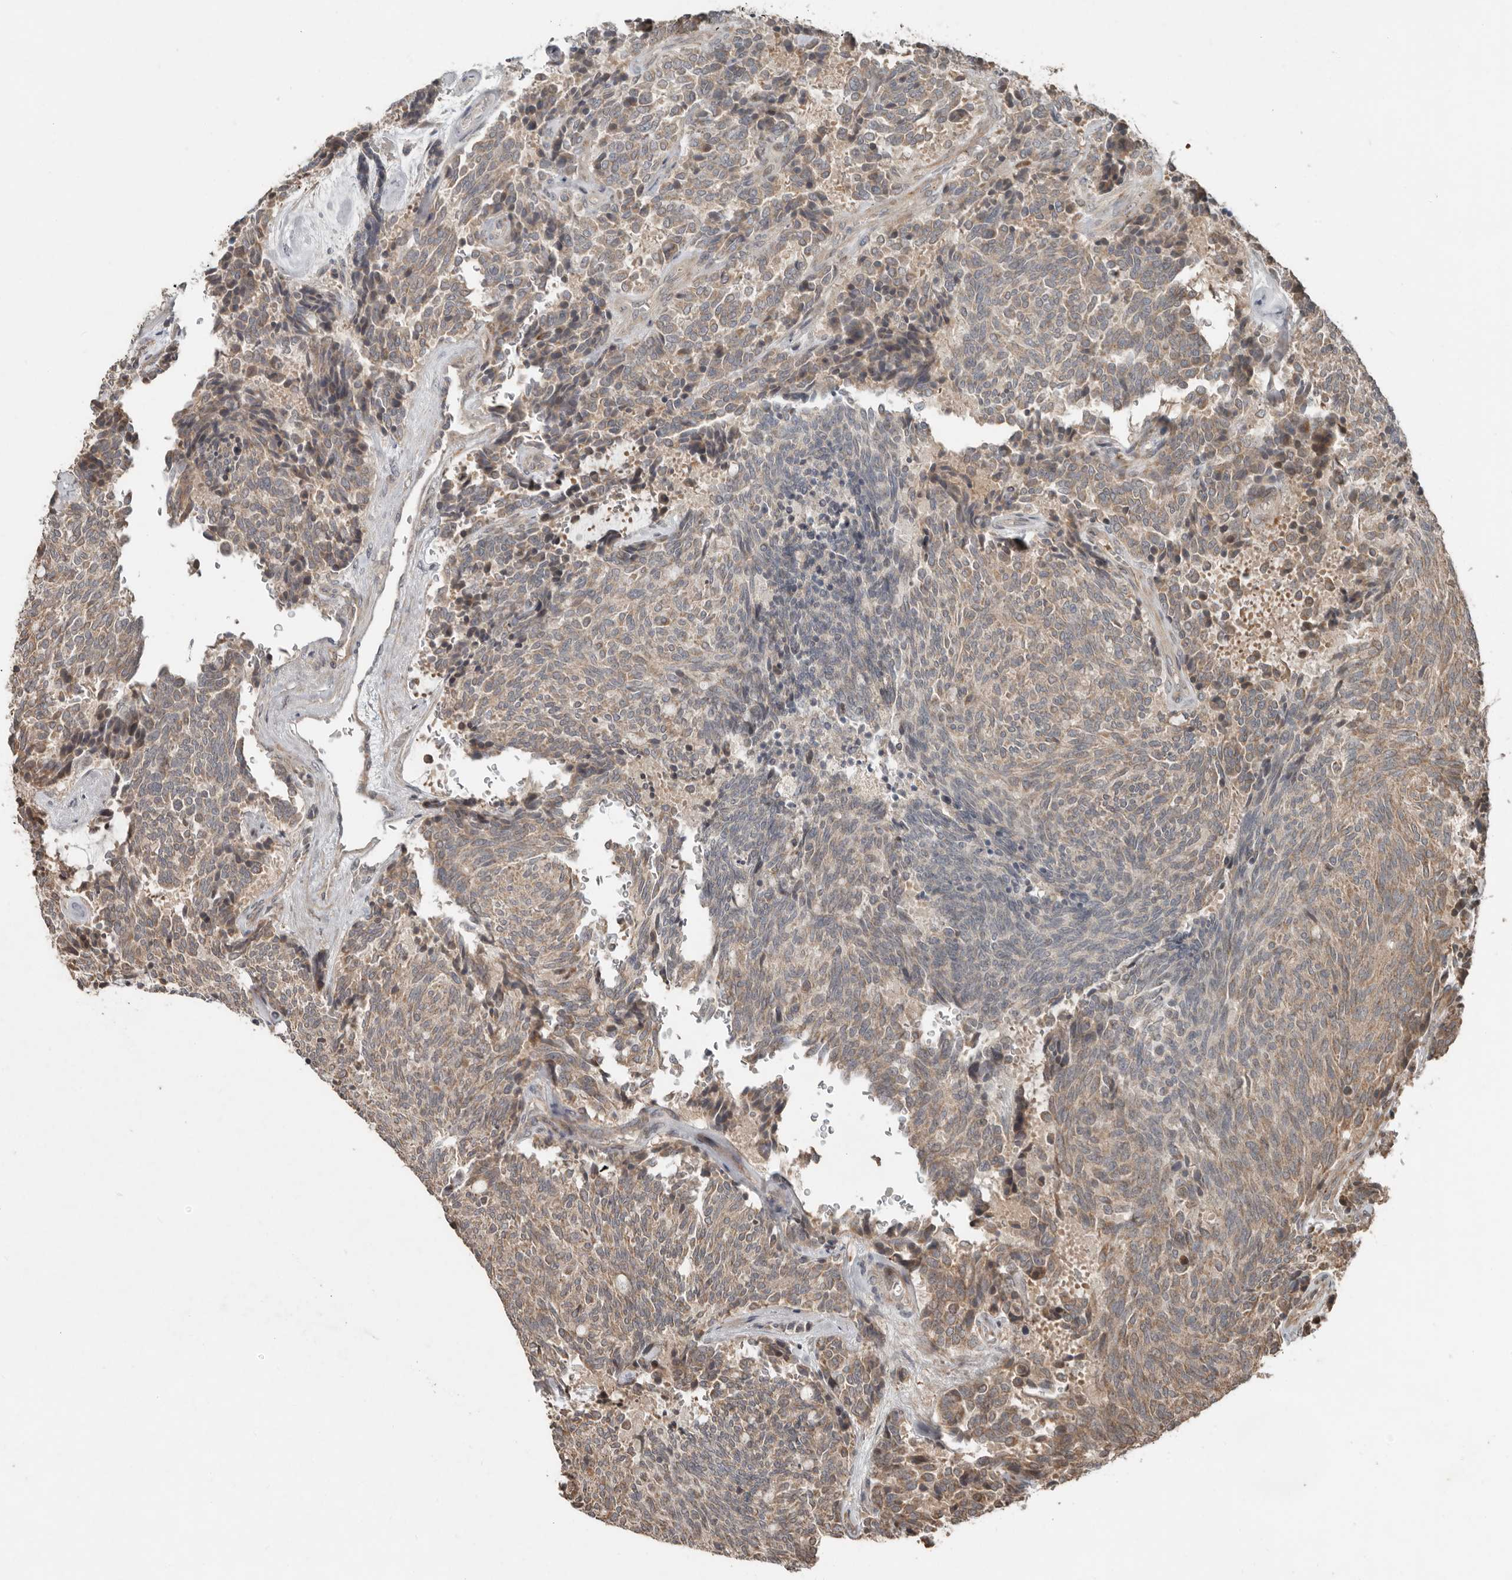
{"staining": {"intensity": "weak", "quantity": ">75%", "location": "cytoplasmic/membranous"}, "tissue": "carcinoid", "cell_type": "Tumor cells", "image_type": "cancer", "snomed": [{"axis": "morphology", "description": "Carcinoid, malignant, NOS"}, {"axis": "topography", "description": "Pancreas"}], "caption": "Human carcinoid stained with a brown dye displays weak cytoplasmic/membranous positive expression in approximately >75% of tumor cells.", "gene": "SLC6A7", "patient": {"sex": "female", "age": 54}}